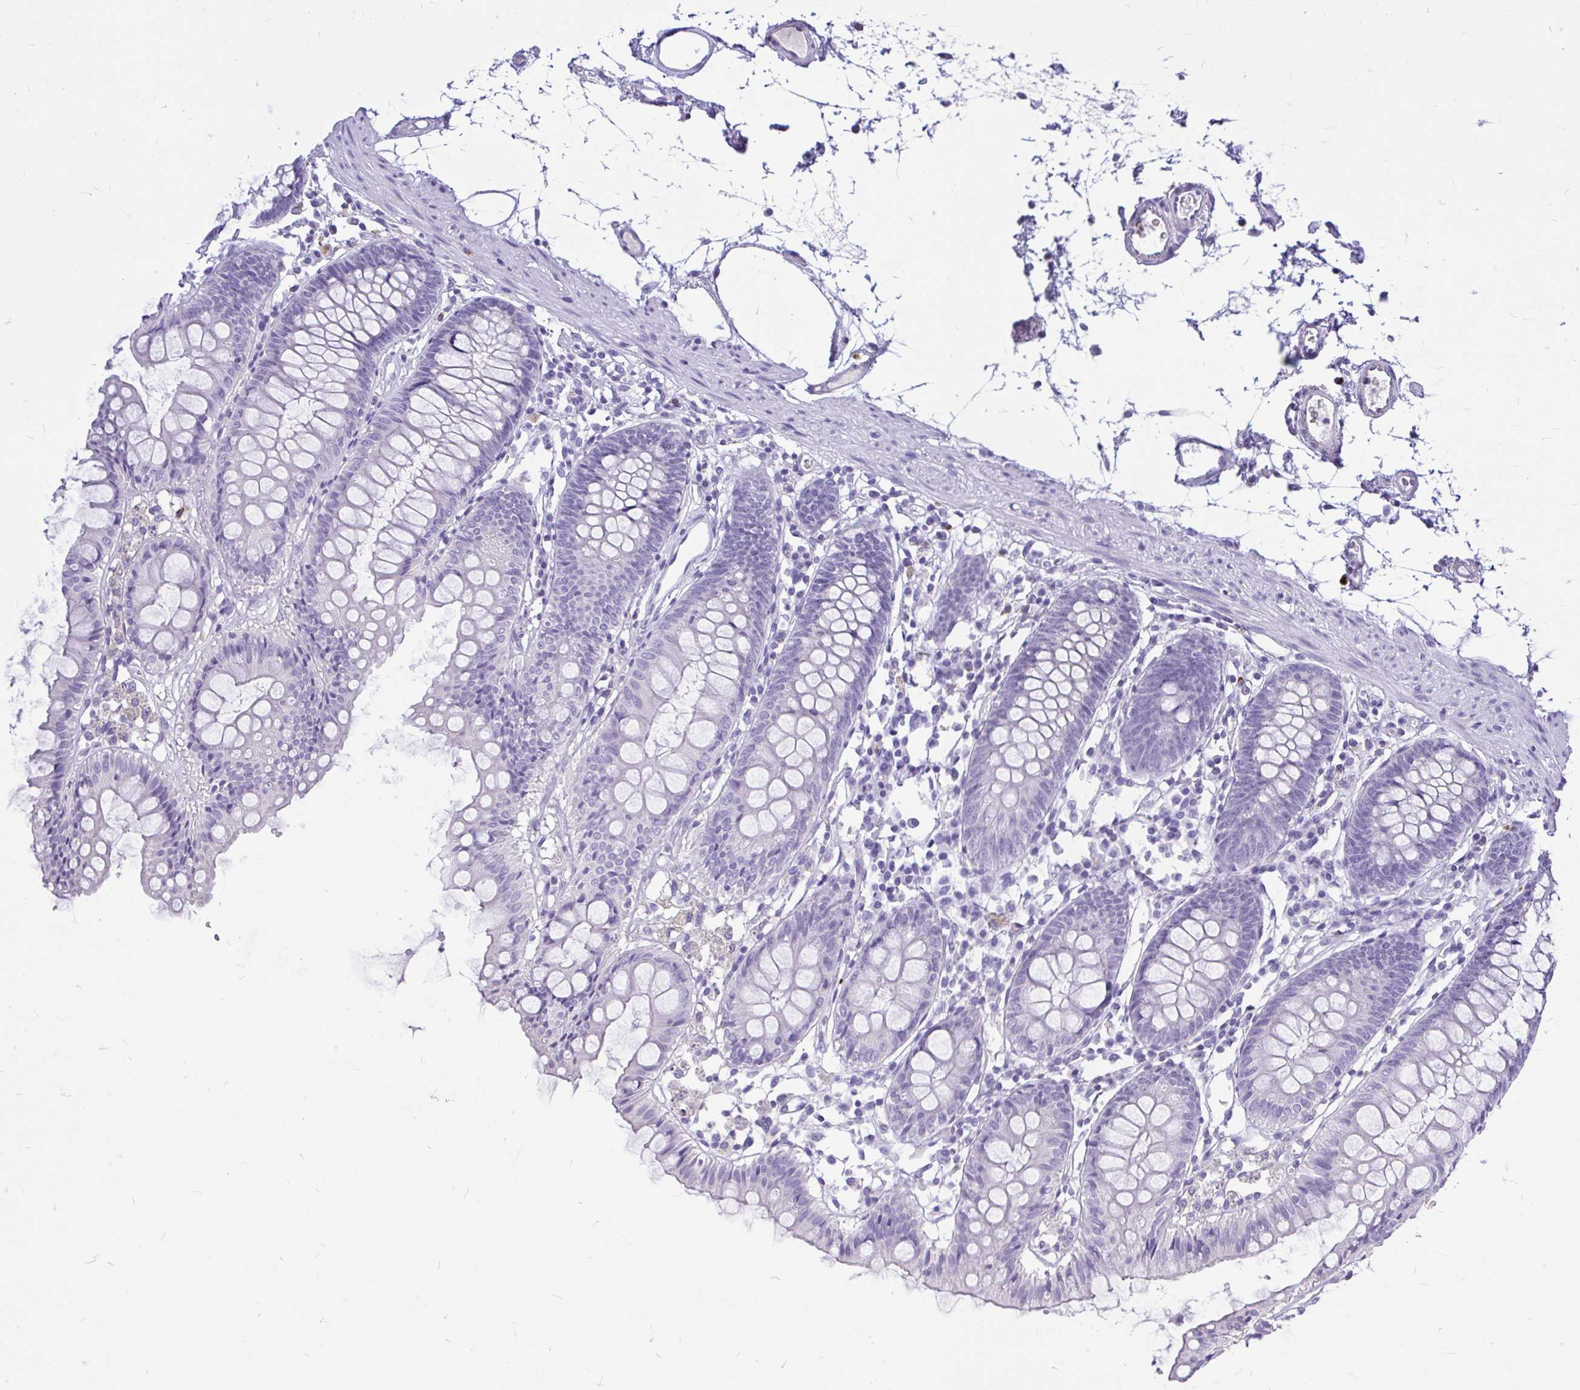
{"staining": {"intensity": "negative", "quantity": "none", "location": "none"}, "tissue": "colon", "cell_type": "Endothelial cells", "image_type": "normal", "snomed": [{"axis": "morphology", "description": "Normal tissue, NOS"}, {"axis": "topography", "description": "Colon"}], "caption": "DAB (3,3'-diaminobenzidine) immunohistochemical staining of unremarkable colon reveals no significant expression in endothelial cells. (Immunohistochemistry (ihc), brightfield microscopy, high magnification).", "gene": "MAP1LC3A", "patient": {"sex": "female", "age": 84}}